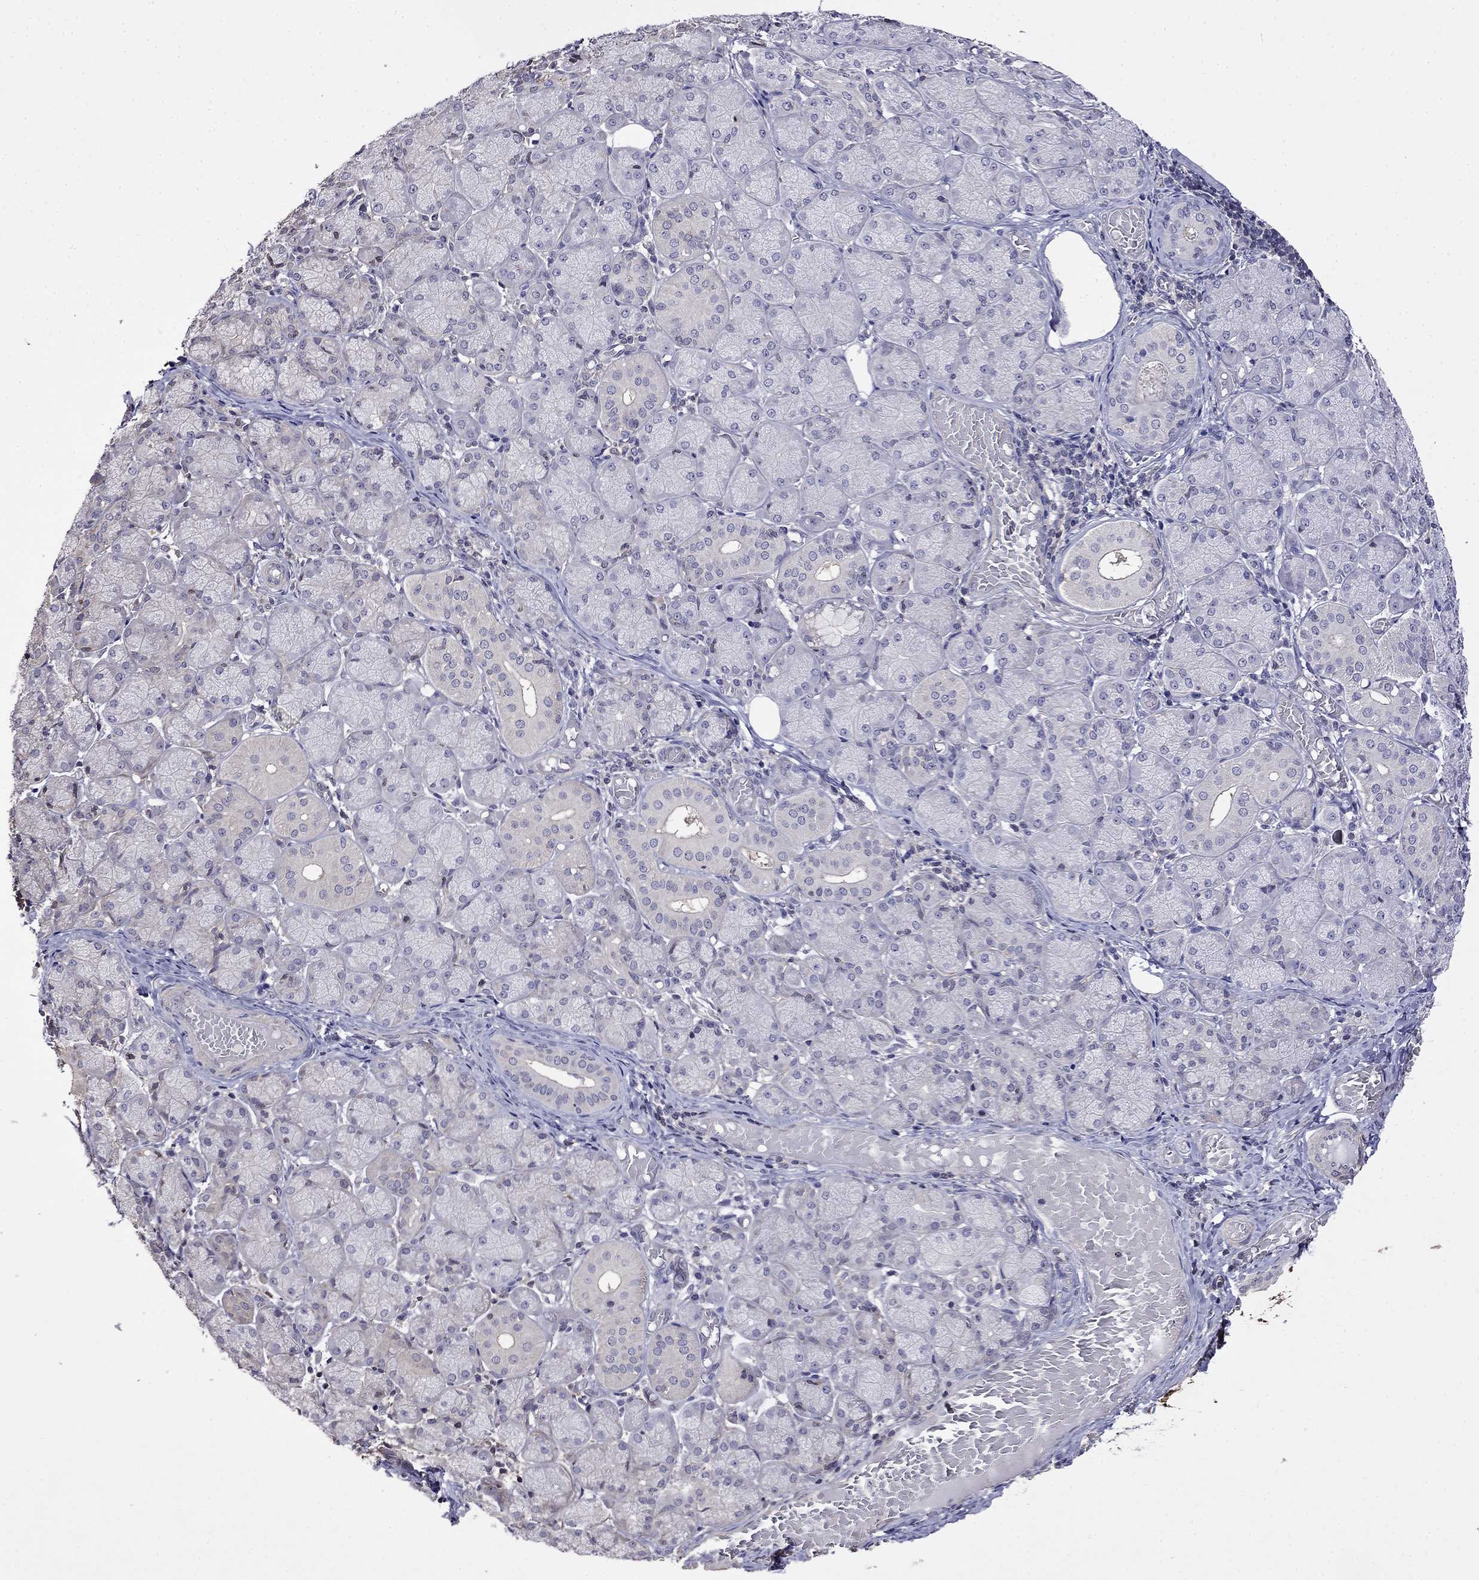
{"staining": {"intensity": "negative", "quantity": "none", "location": "none"}, "tissue": "salivary gland", "cell_type": "Glandular cells", "image_type": "normal", "snomed": [{"axis": "morphology", "description": "Normal tissue, NOS"}, {"axis": "topography", "description": "Salivary gland"}, {"axis": "topography", "description": "Peripheral nerve tissue"}], "caption": "Glandular cells are negative for protein expression in normal human salivary gland. The staining is performed using DAB (3,3'-diaminobenzidine) brown chromogen with nuclei counter-stained in using hematoxylin.", "gene": "GUCA1B", "patient": {"sex": "female", "age": 24}}